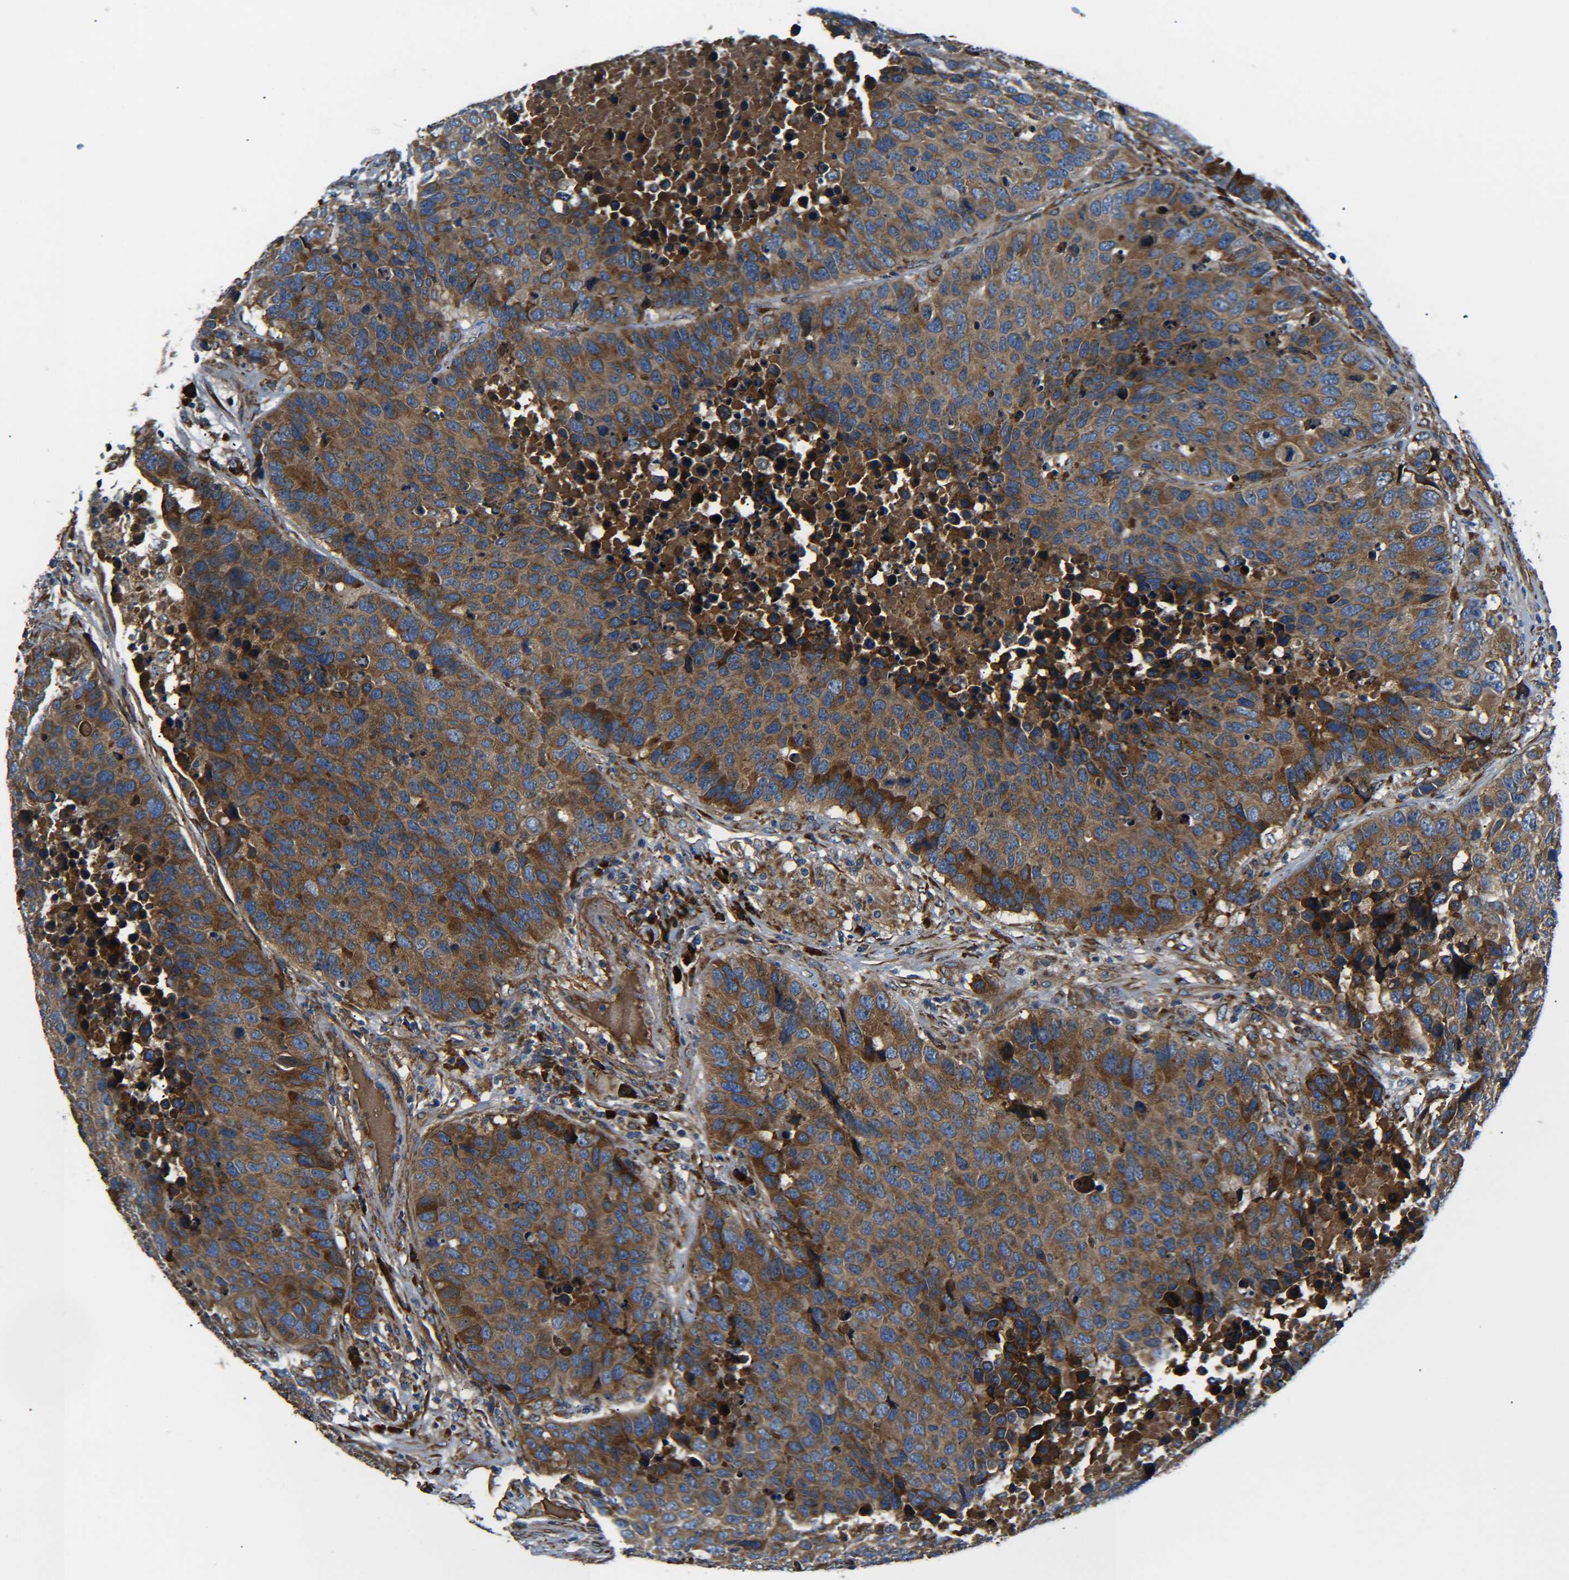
{"staining": {"intensity": "moderate", "quantity": ">75%", "location": "cytoplasmic/membranous"}, "tissue": "carcinoid", "cell_type": "Tumor cells", "image_type": "cancer", "snomed": [{"axis": "morphology", "description": "Carcinoid, malignant, NOS"}, {"axis": "topography", "description": "Lung"}], "caption": "The immunohistochemical stain shows moderate cytoplasmic/membranous positivity in tumor cells of malignant carcinoid tissue.", "gene": "PREB", "patient": {"sex": "male", "age": 60}}